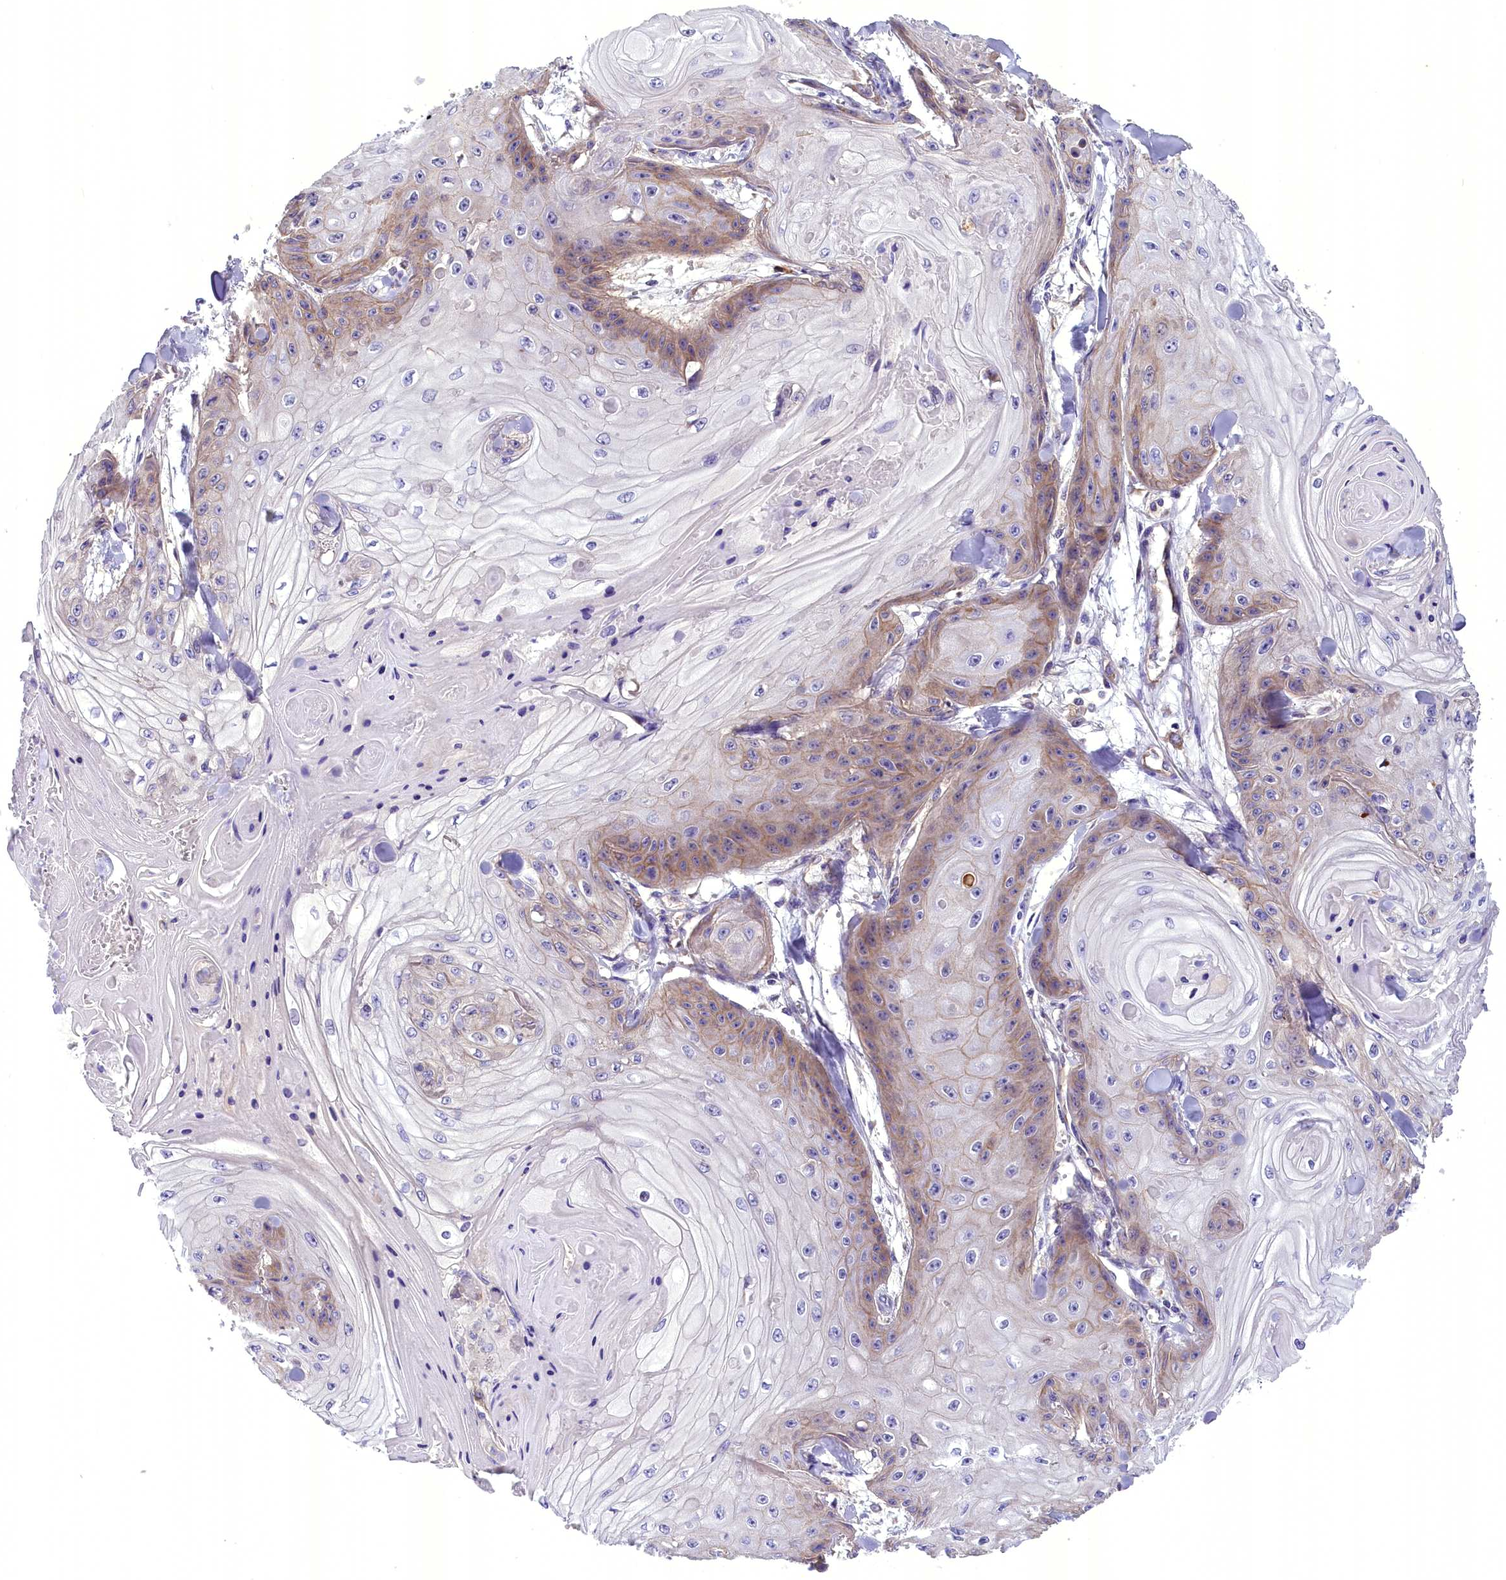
{"staining": {"intensity": "weak", "quantity": ">75%", "location": "cytoplasmic/membranous"}, "tissue": "skin cancer", "cell_type": "Tumor cells", "image_type": "cancer", "snomed": [{"axis": "morphology", "description": "Squamous cell carcinoma, NOS"}, {"axis": "topography", "description": "Skin"}], "caption": "Human skin squamous cell carcinoma stained for a protein (brown) shows weak cytoplasmic/membranous positive staining in about >75% of tumor cells.", "gene": "DNAJB9", "patient": {"sex": "male", "age": 74}}